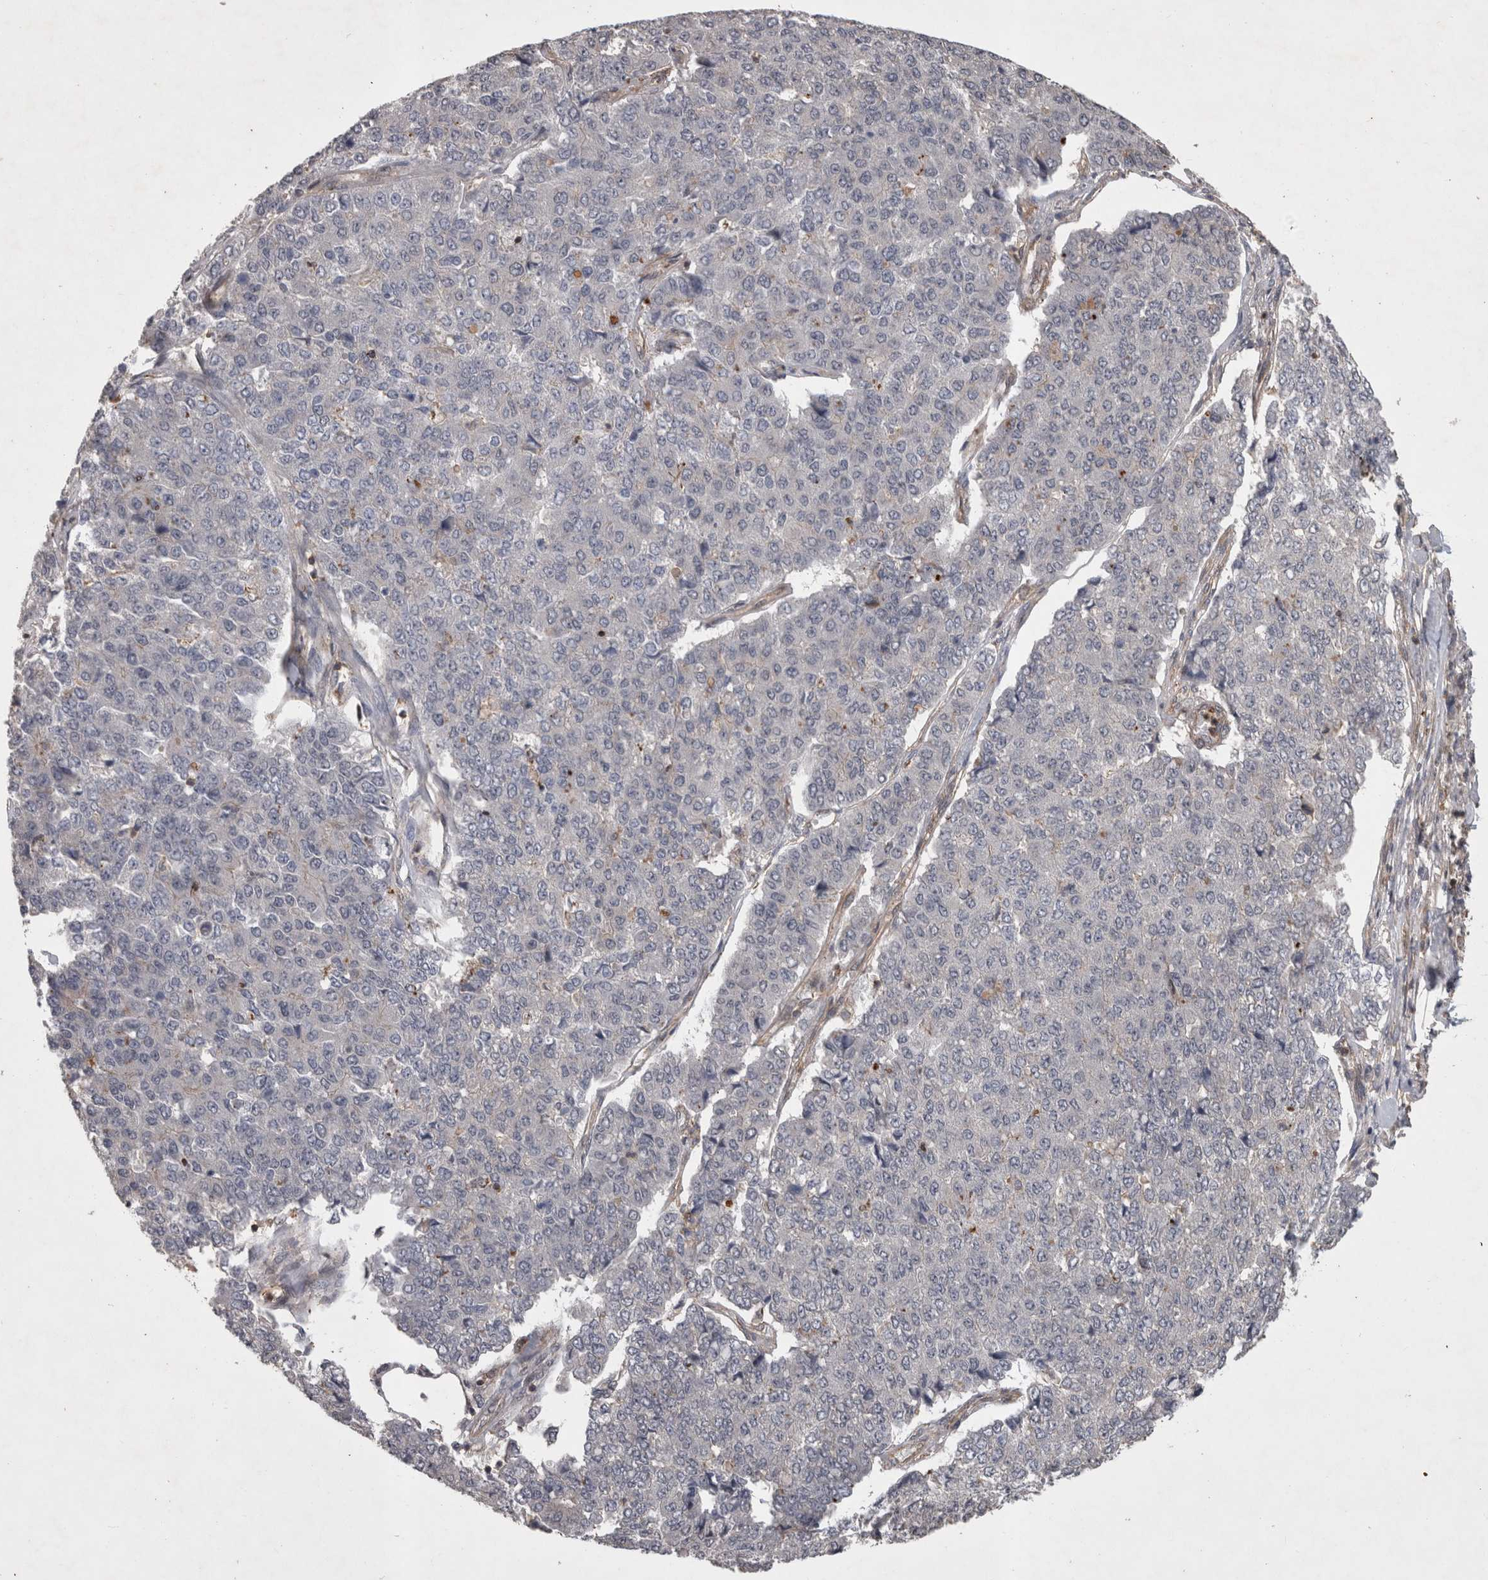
{"staining": {"intensity": "negative", "quantity": "none", "location": "none"}, "tissue": "pancreatic cancer", "cell_type": "Tumor cells", "image_type": "cancer", "snomed": [{"axis": "morphology", "description": "Adenocarcinoma, NOS"}, {"axis": "topography", "description": "Pancreas"}], "caption": "An immunohistochemistry photomicrograph of pancreatic adenocarcinoma is shown. There is no staining in tumor cells of pancreatic adenocarcinoma.", "gene": "SPATA48", "patient": {"sex": "male", "age": 50}}